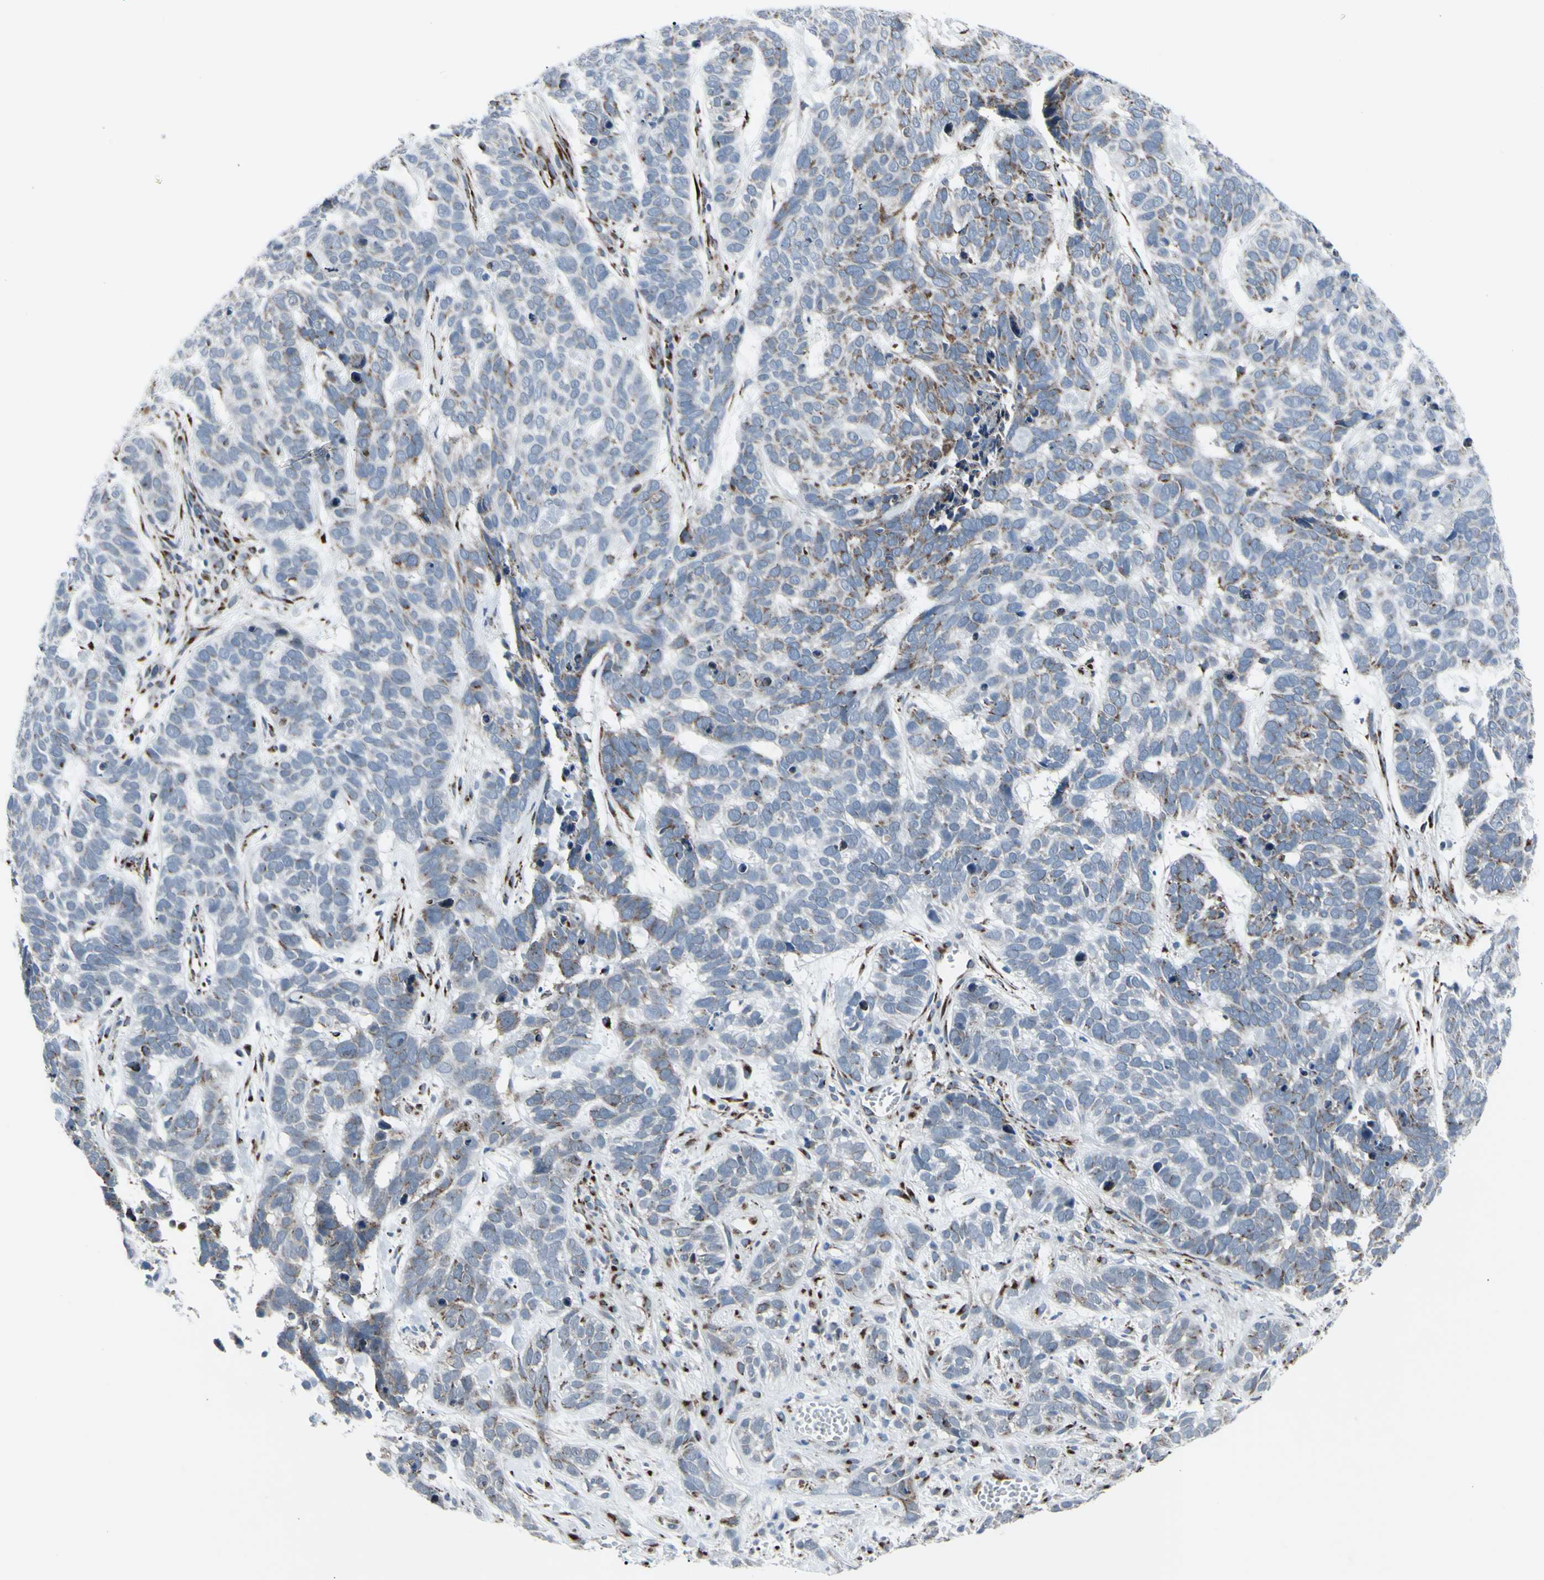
{"staining": {"intensity": "moderate", "quantity": "<25%", "location": "cytoplasmic/membranous"}, "tissue": "skin cancer", "cell_type": "Tumor cells", "image_type": "cancer", "snomed": [{"axis": "morphology", "description": "Basal cell carcinoma"}, {"axis": "topography", "description": "Skin"}], "caption": "Immunohistochemistry (IHC) staining of basal cell carcinoma (skin), which demonstrates low levels of moderate cytoplasmic/membranous expression in about <25% of tumor cells indicating moderate cytoplasmic/membranous protein expression. The staining was performed using DAB (3,3'-diaminobenzidine) (brown) for protein detection and nuclei were counterstained in hematoxylin (blue).", "gene": "GLG1", "patient": {"sex": "male", "age": 87}}